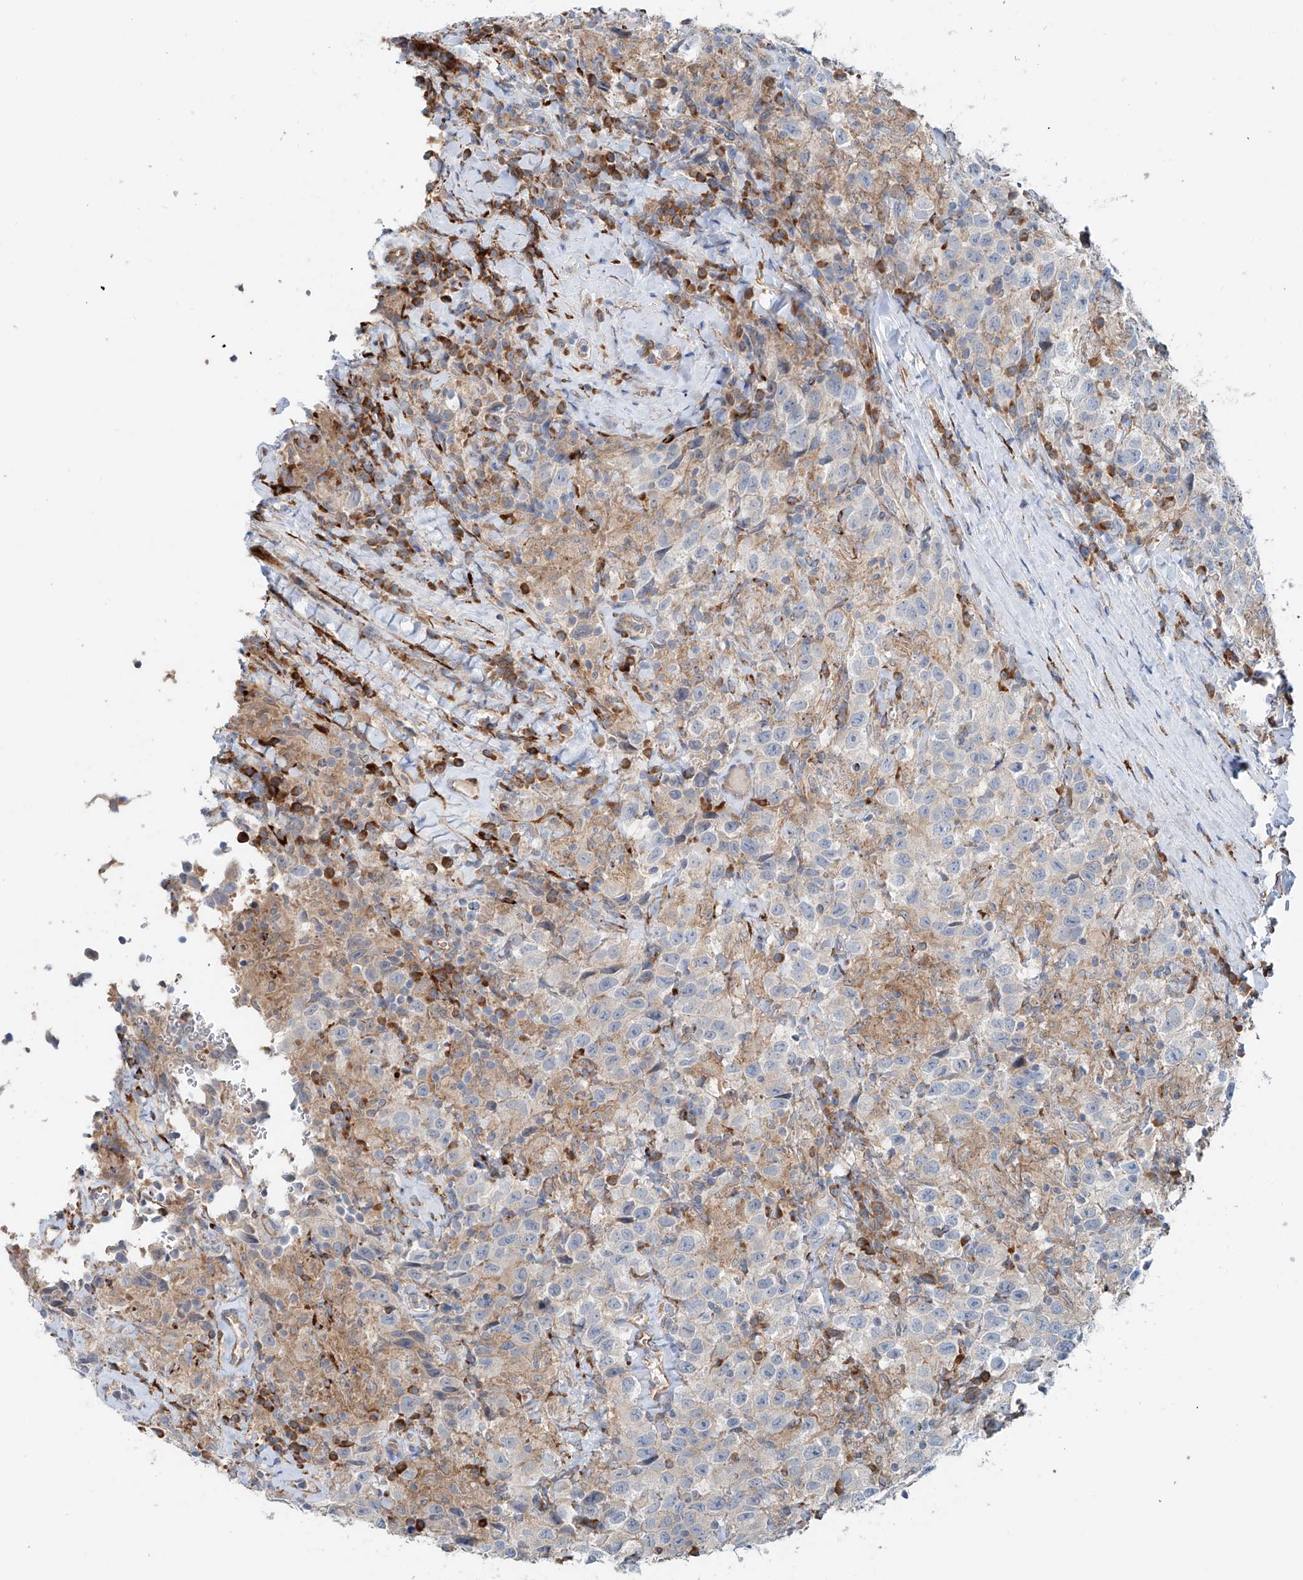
{"staining": {"intensity": "weak", "quantity": "<25%", "location": "cytoplasmic/membranous"}, "tissue": "testis cancer", "cell_type": "Tumor cells", "image_type": "cancer", "snomed": [{"axis": "morphology", "description": "Seminoma, NOS"}, {"axis": "topography", "description": "Testis"}], "caption": "An IHC photomicrograph of seminoma (testis) is shown. There is no staining in tumor cells of seminoma (testis).", "gene": "SNAP29", "patient": {"sex": "male", "age": 41}}